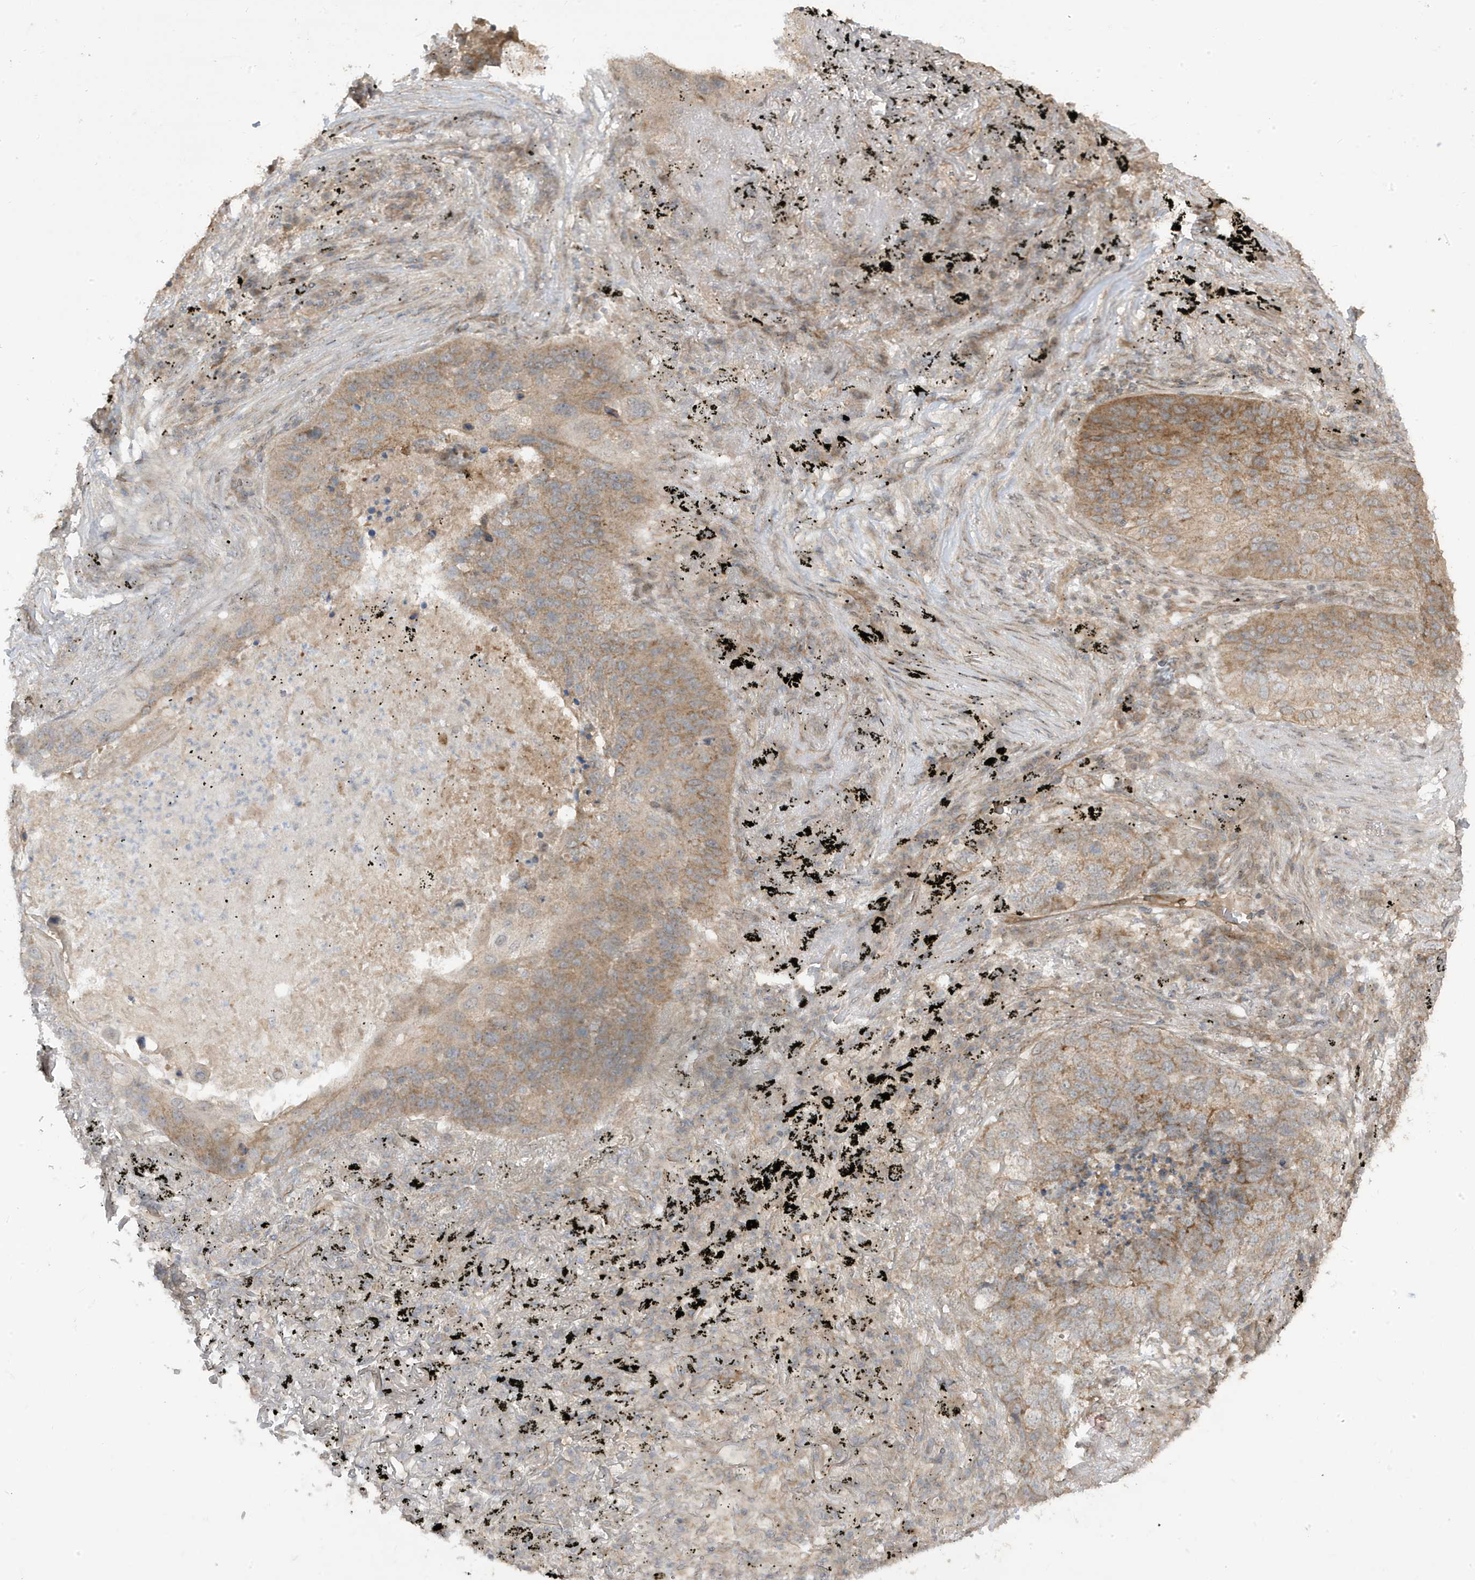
{"staining": {"intensity": "moderate", "quantity": ">75%", "location": "cytoplasmic/membranous"}, "tissue": "lung cancer", "cell_type": "Tumor cells", "image_type": "cancer", "snomed": [{"axis": "morphology", "description": "Squamous cell carcinoma, NOS"}, {"axis": "topography", "description": "Lung"}], "caption": "Lung cancer (squamous cell carcinoma) stained with immunohistochemistry reveals moderate cytoplasmic/membranous expression in about >75% of tumor cells.", "gene": "DNAJC12", "patient": {"sex": "female", "age": 63}}